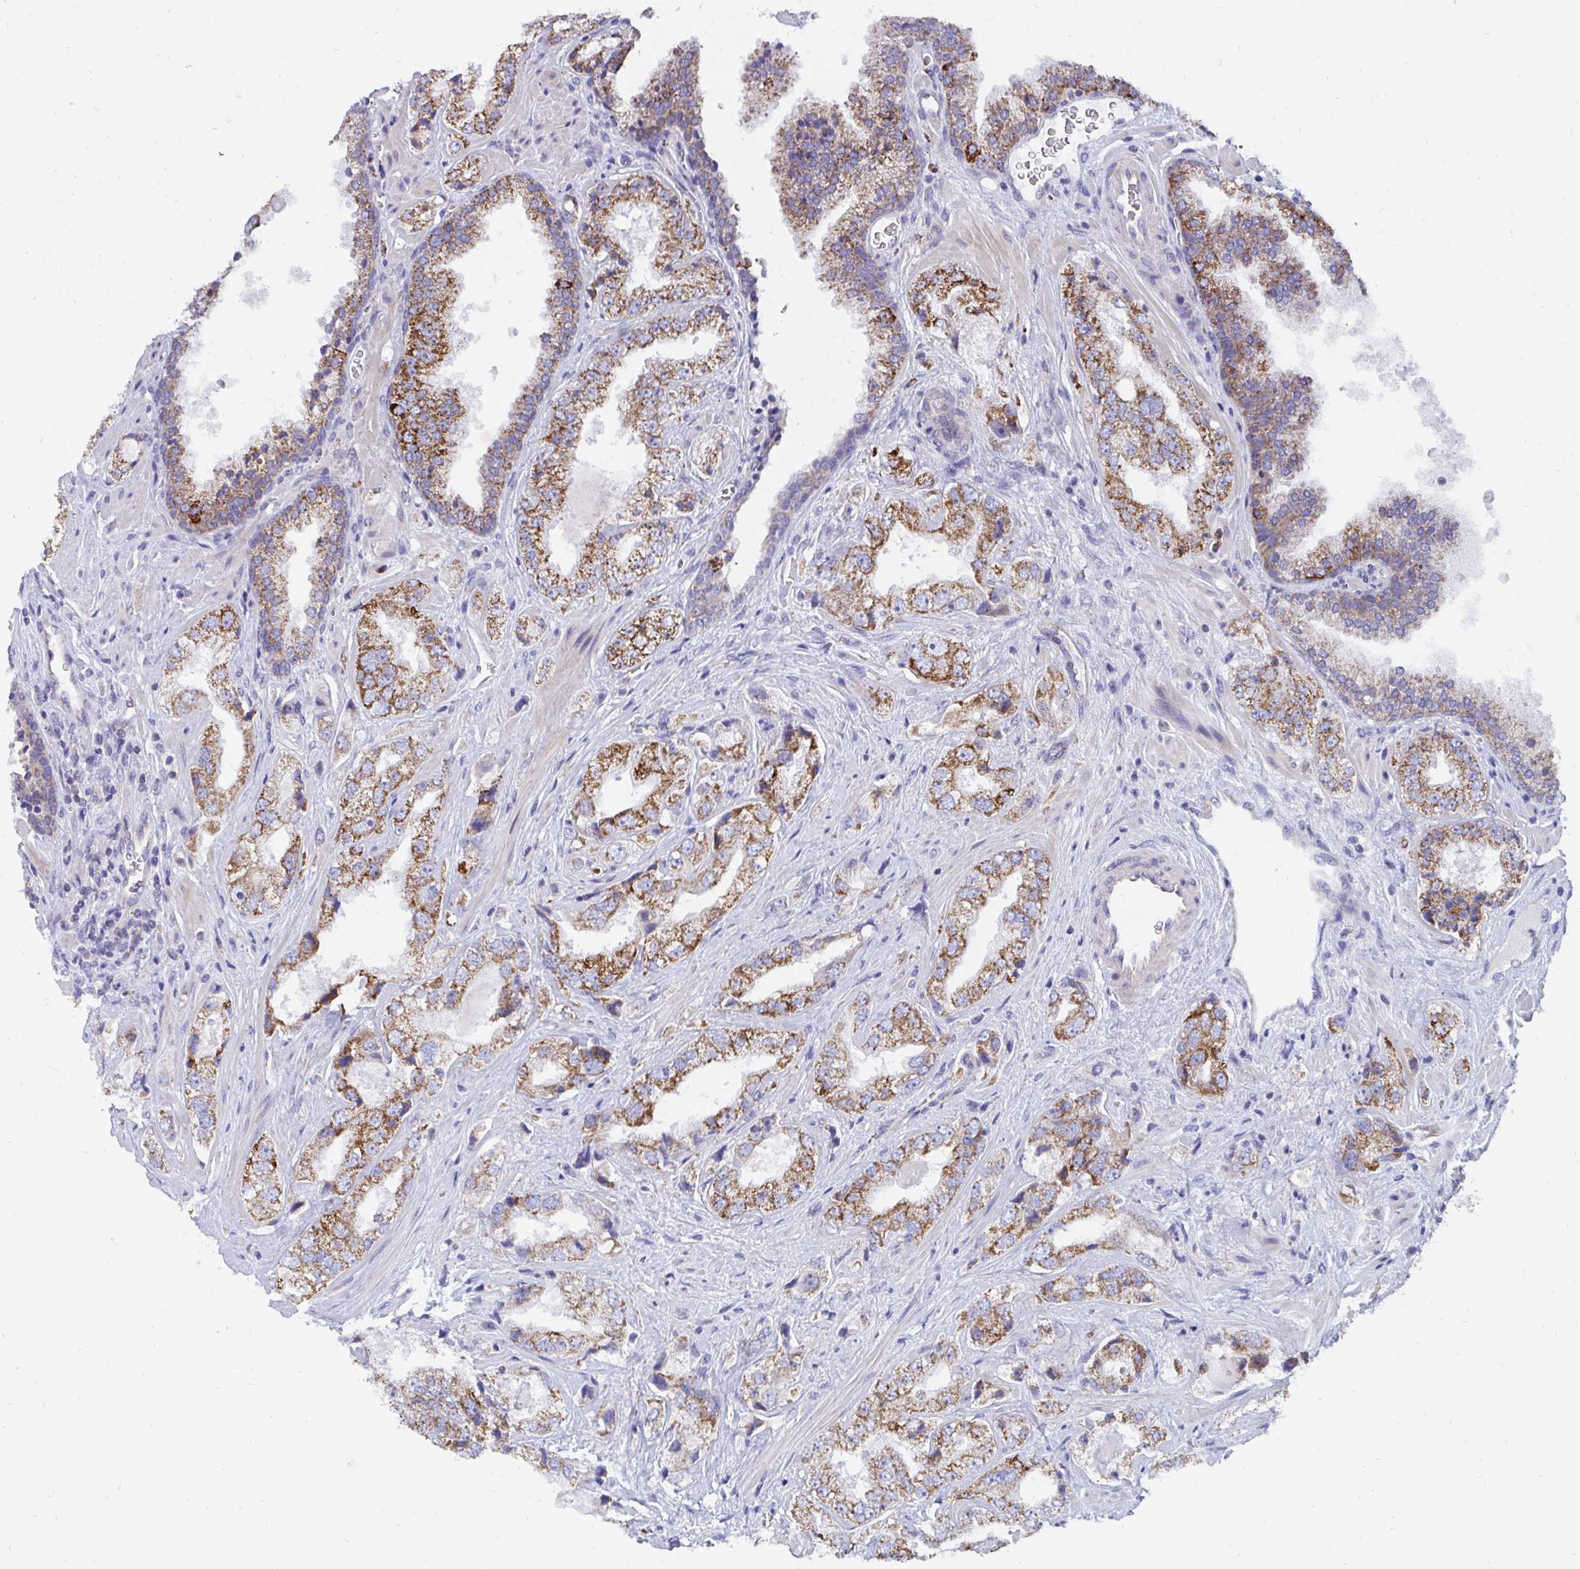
{"staining": {"intensity": "moderate", "quantity": ">75%", "location": "cytoplasmic/membranous"}, "tissue": "prostate cancer", "cell_type": "Tumor cells", "image_type": "cancer", "snomed": [{"axis": "morphology", "description": "Adenocarcinoma, High grade"}, {"axis": "topography", "description": "Prostate"}], "caption": "Prostate high-grade adenocarcinoma stained with DAB (3,3'-diaminobenzidine) IHC reveals medium levels of moderate cytoplasmic/membranous staining in about >75% of tumor cells.", "gene": "PC", "patient": {"sex": "male", "age": 67}}